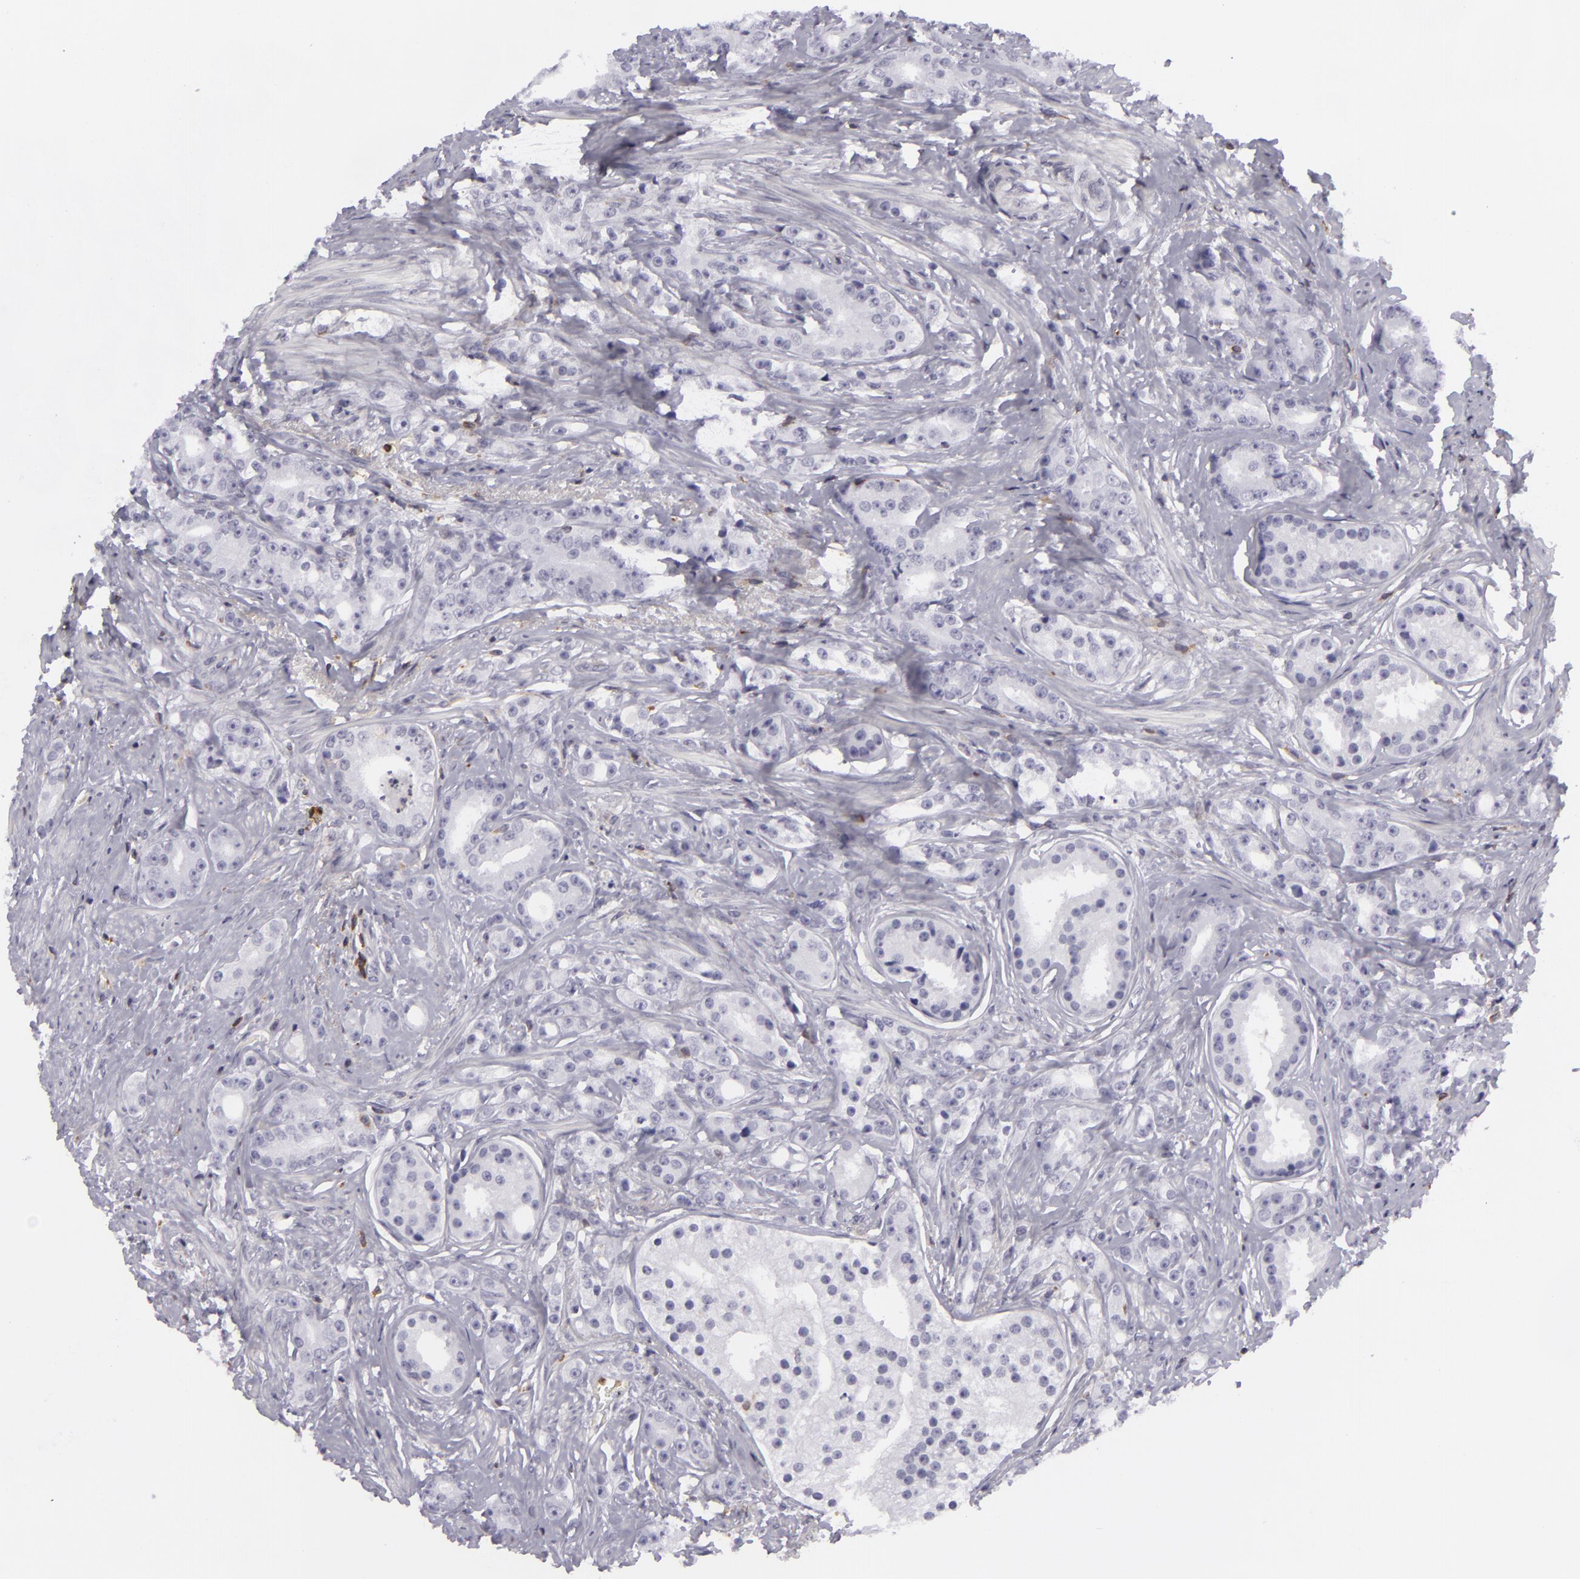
{"staining": {"intensity": "negative", "quantity": "none", "location": "none"}, "tissue": "prostate cancer", "cell_type": "Tumor cells", "image_type": "cancer", "snomed": [{"axis": "morphology", "description": "Adenocarcinoma, Medium grade"}, {"axis": "topography", "description": "Prostate"}], "caption": "High power microscopy histopathology image of an IHC micrograph of prostate cancer (adenocarcinoma (medium-grade)), revealing no significant positivity in tumor cells.", "gene": "KCNAB2", "patient": {"sex": "male", "age": 59}}